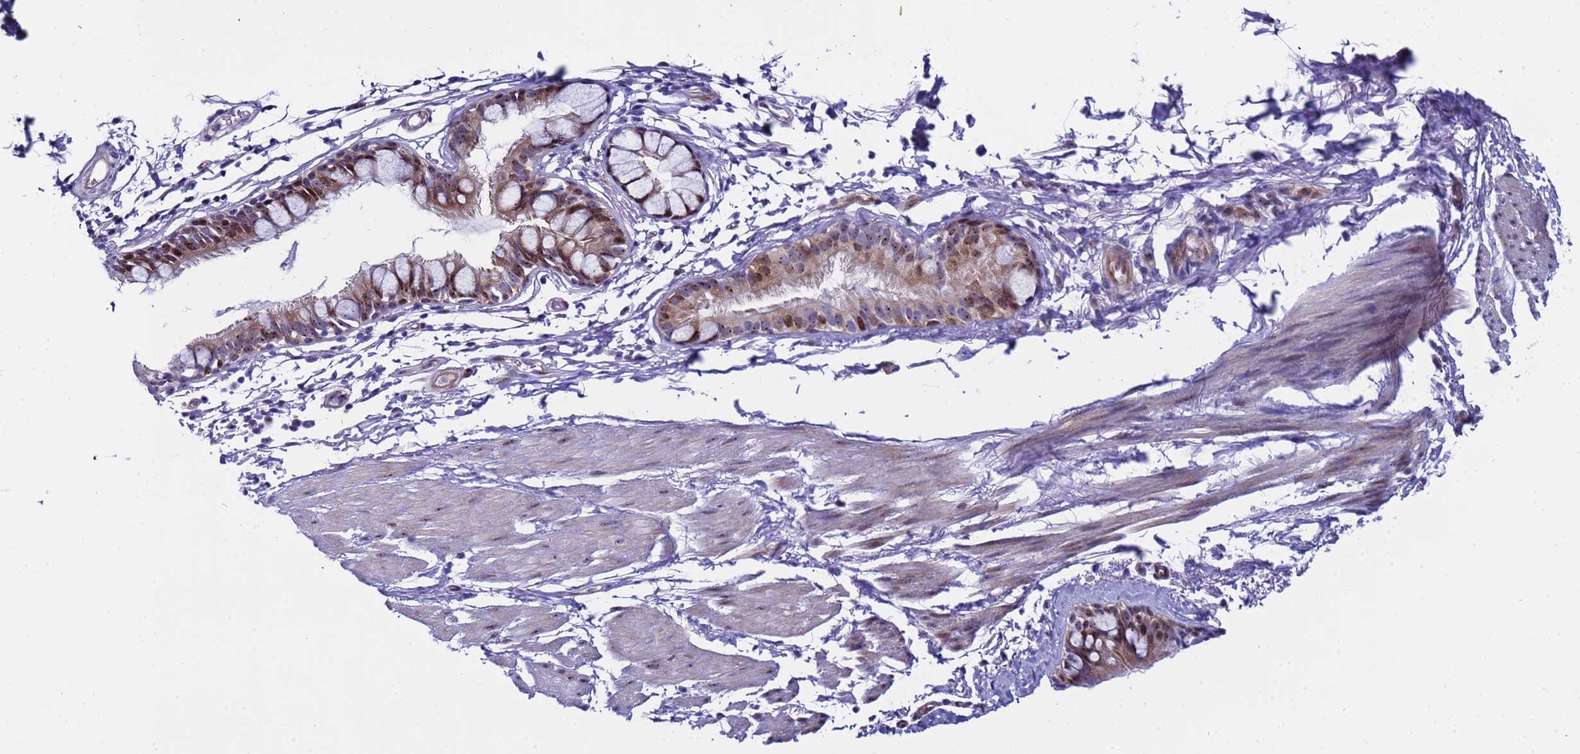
{"staining": {"intensity": "moderate", "quantity": "25%-75%", "location": "cytoplasmic/membranous,nuclear"}, "tissue": "bronchus", "cell_type": "Respiratory epithelial cells", "image_type": "normal", "snomed": [{"axis": "morphology", "description": "Normal tissue, NOS"}, {"axis": "topography", "description": "Cartilage tissue"}], "caption": "A high-resolution image shows immunohistochemistry (IHC) staining of normal bronchus, which reveals moderate cytoplasmic/membranous,nuclear staining in approximately 25%-75% of respiratory epithelial cells.", "gene": "POP5", "patient": {"sex": "male", "age": 63}}